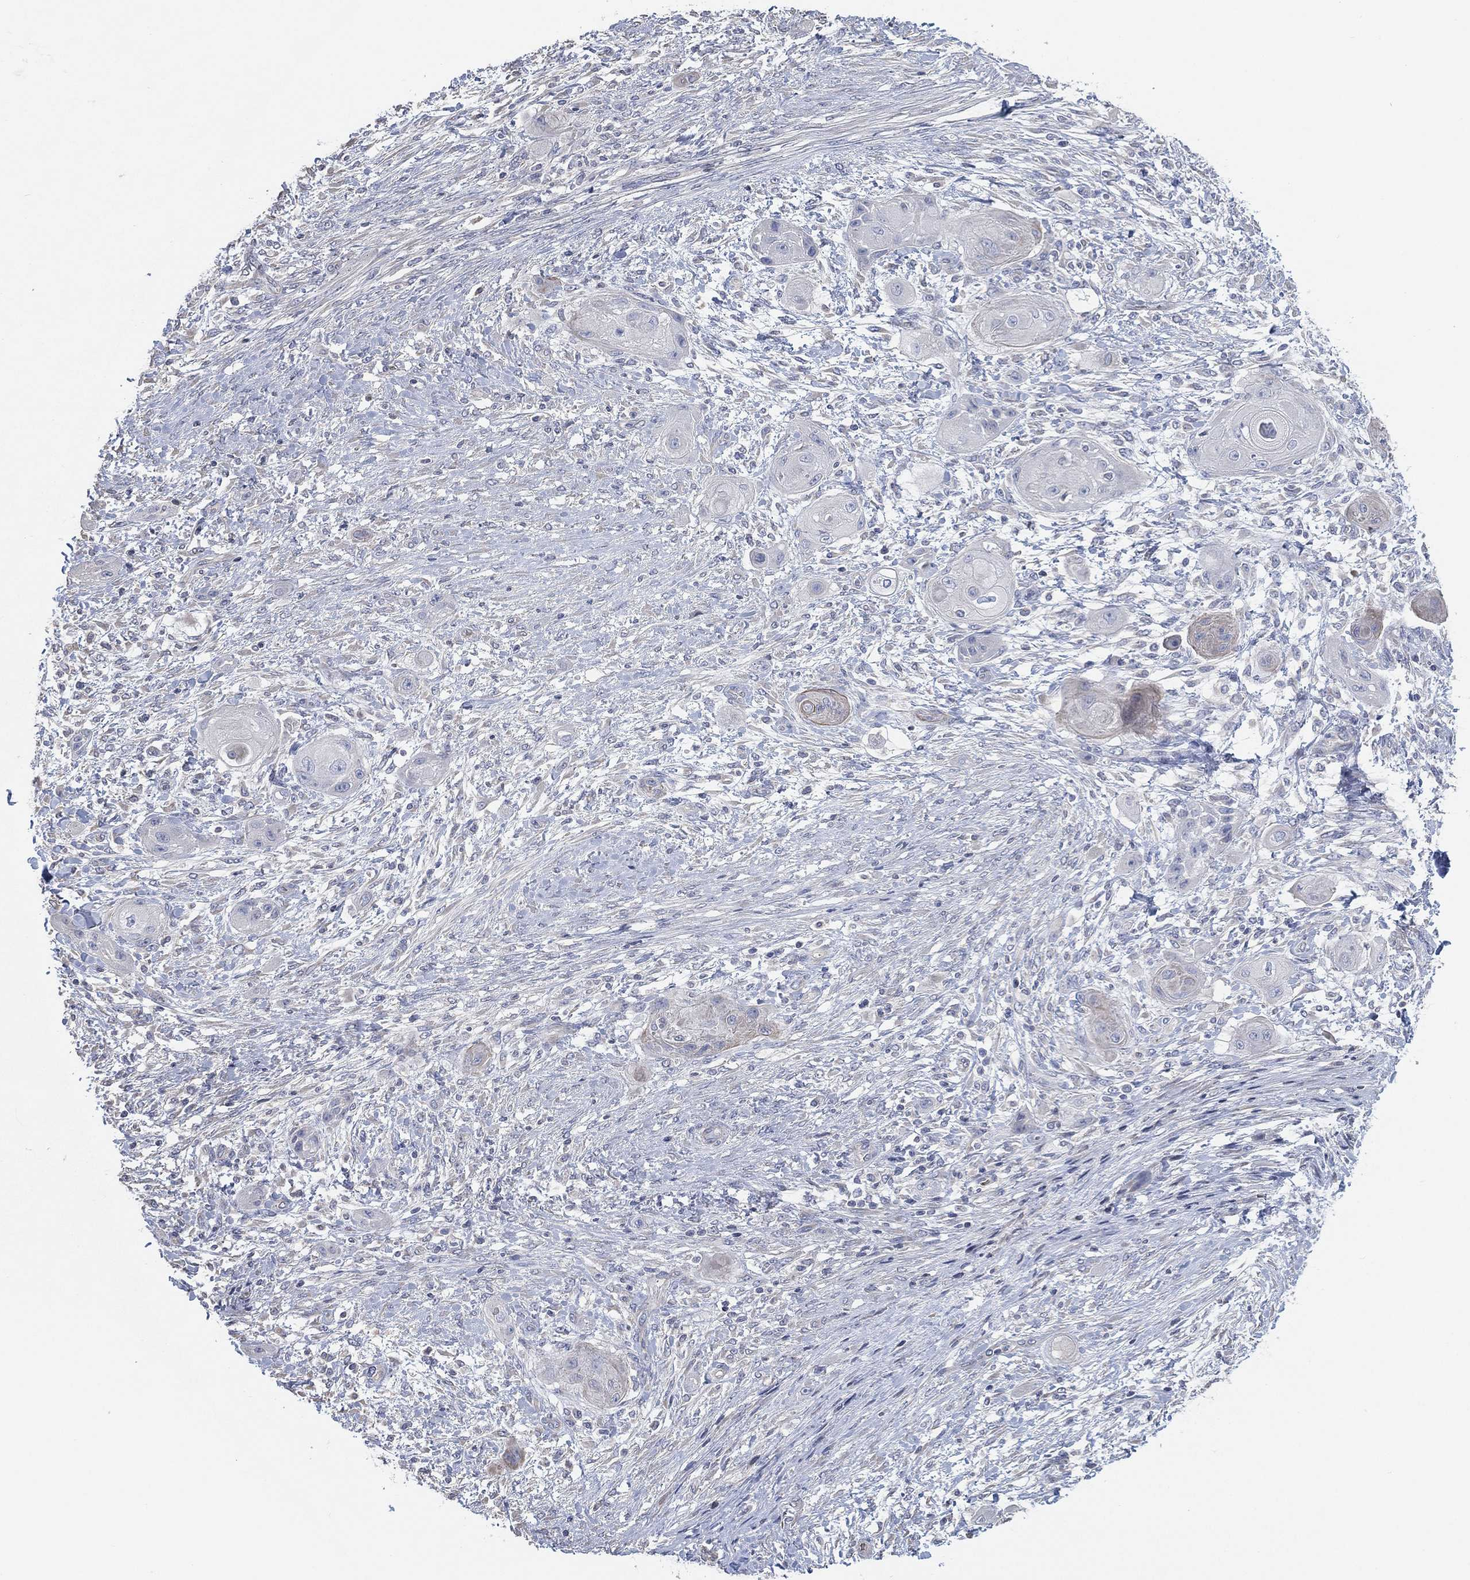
{"staining": {"intensity": "negative", "quantity": "none", "location": "none"}, "tissue": "skin cancer", "cell_type": "Tumor cells", "image_type": "cancer", "snomed": [{"axis": "morphology", "description": "Squamous cell carcinoma, NOS"}, {"axis": "topography", "description": "Skin"}], "caption": "Protein analysis of squamous cell carcinoma (skin) exhibits no significant staining in tumor cells.", "gene": "CFTR", "patient": {"sex": "male", "age": 62}}